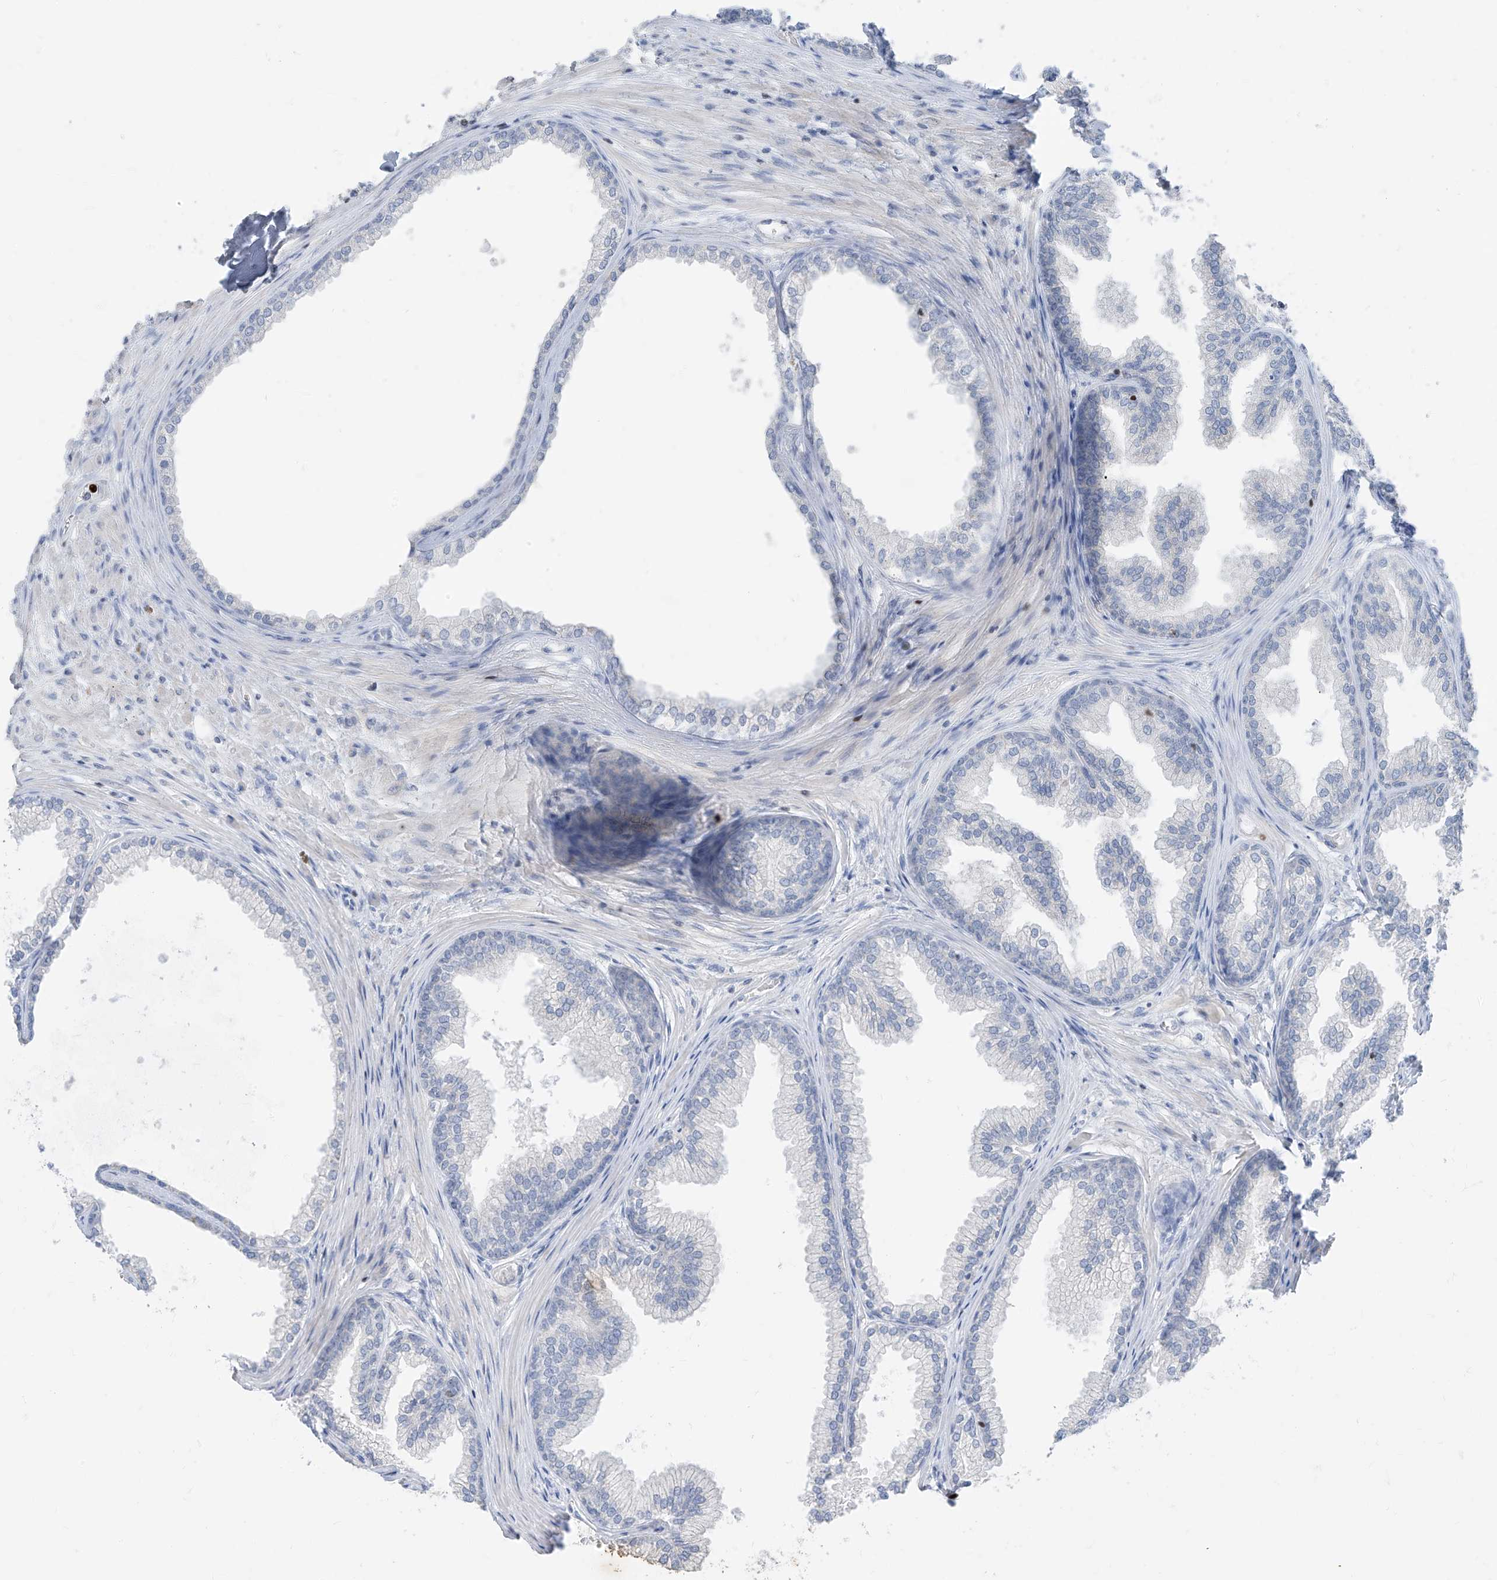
{"staining": {"intensity": "negative", "quantity": "none", "location": "none"}, "tissue": "prostate", "cell_type": "Glandular cells", "image_type": "normal", "snomed": [{"axis": "morphology", "description": "Normal tissue, NOS"}, {"axis": "topography", "description": "Prostate"}], "caption": "Prostate was stained to show a protein in brown. There is no significant staining in glandular cells. (DAB (3,3'-diaminobenzidine) immunohistochemistry visualized using brightfield microscopy, high magnification).", "gene": "TBX21", "patient": {"sex": "male", "age": 76}}